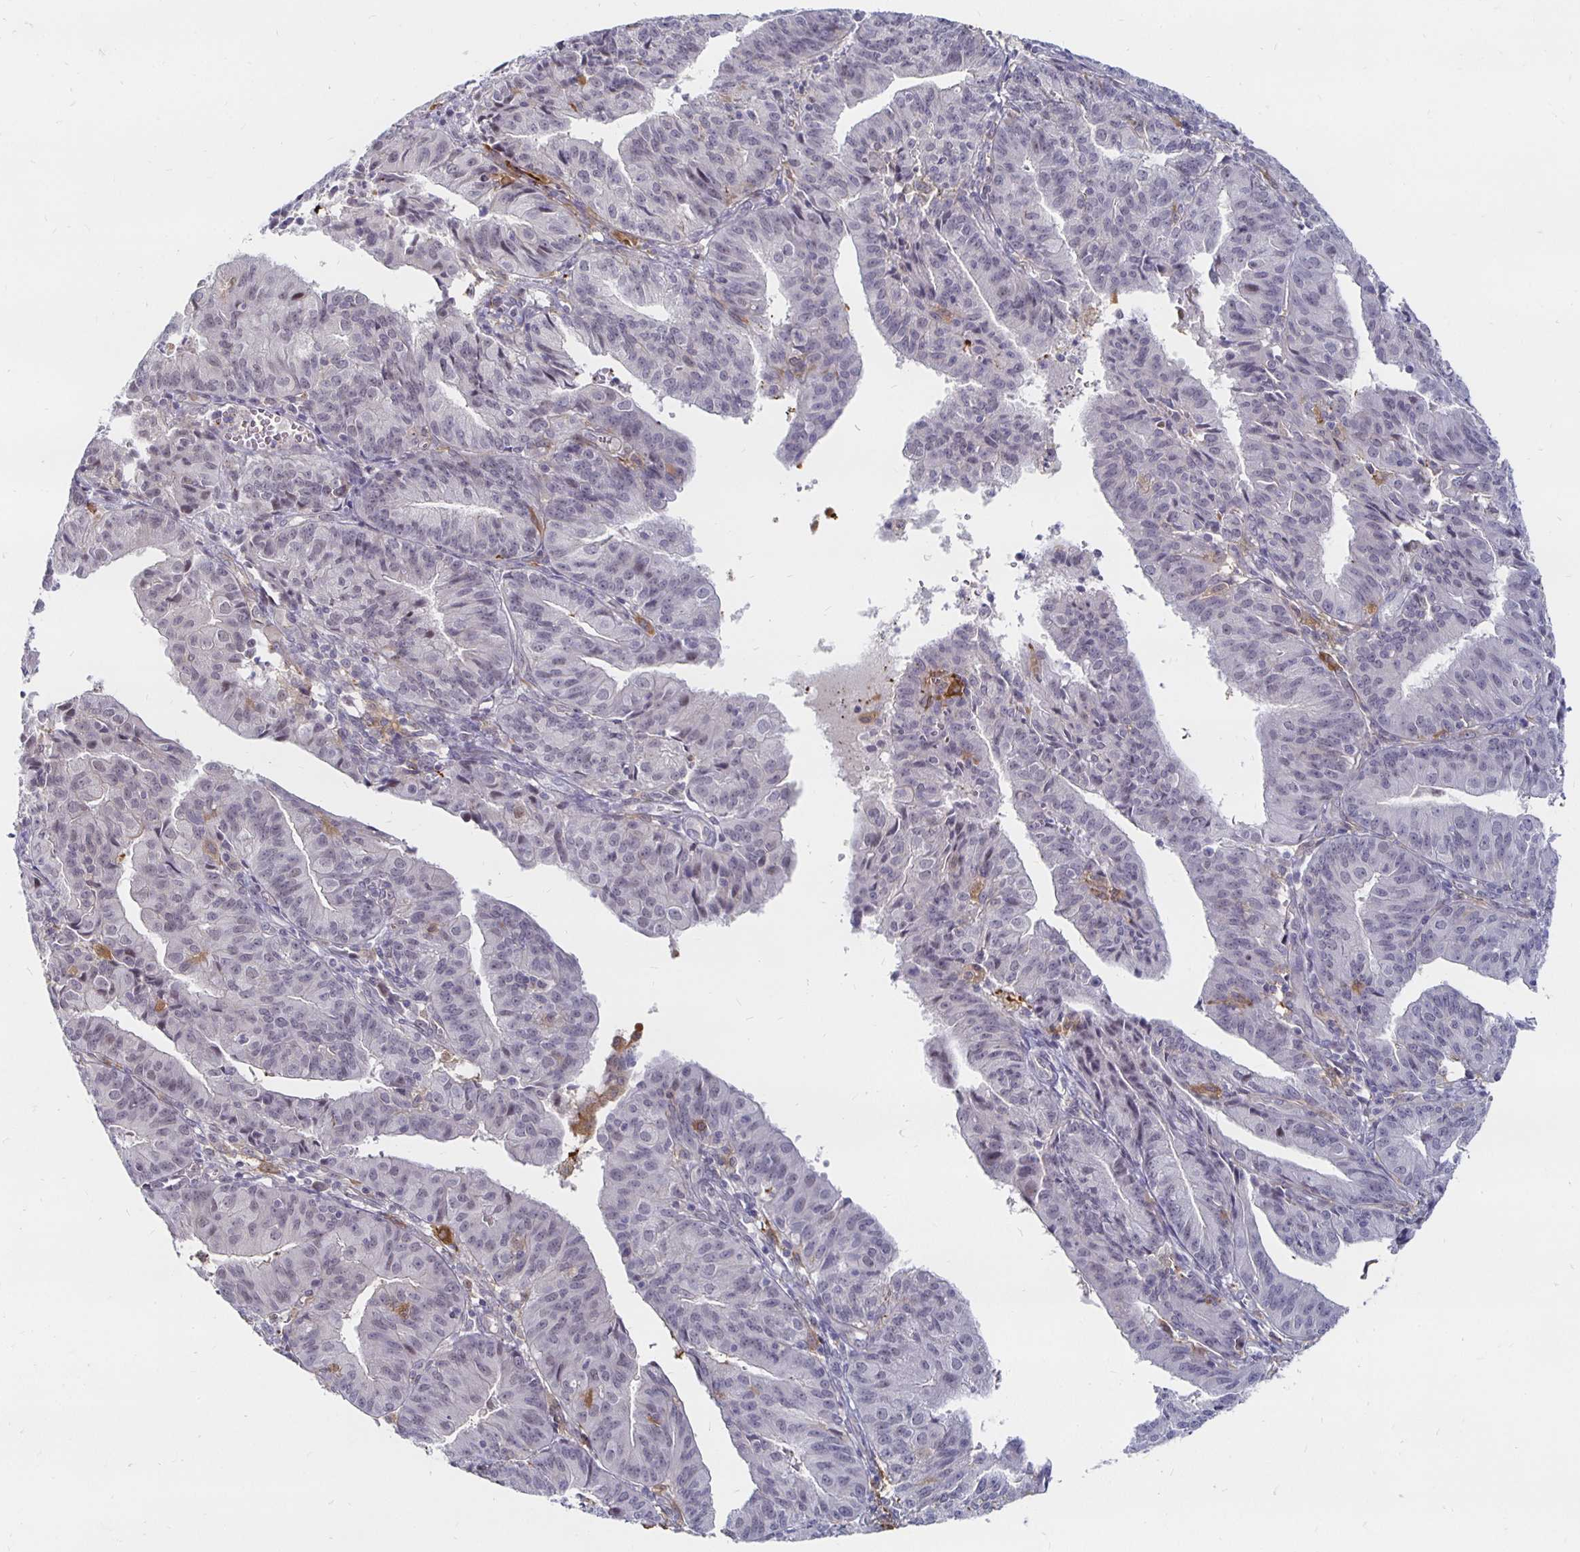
{"staining": {"intensity": "negative", "quantity": "none", "location": "none"}, "tissue": "endometrial cancer", "cell_type": "Tumor cells", "image_type": "cancer", "snomed": [{"axis": "morphology", "description": "Adenocarcinoma, NOS"}, {"axis": "topography", "description": "Endometrium"}], "caption": "The image displays no staining of tumor cells in endometrial cancer (adenocarcinoma).", "gene": "CCDC85A", "patient": {"sex": "female", "age": 56}}